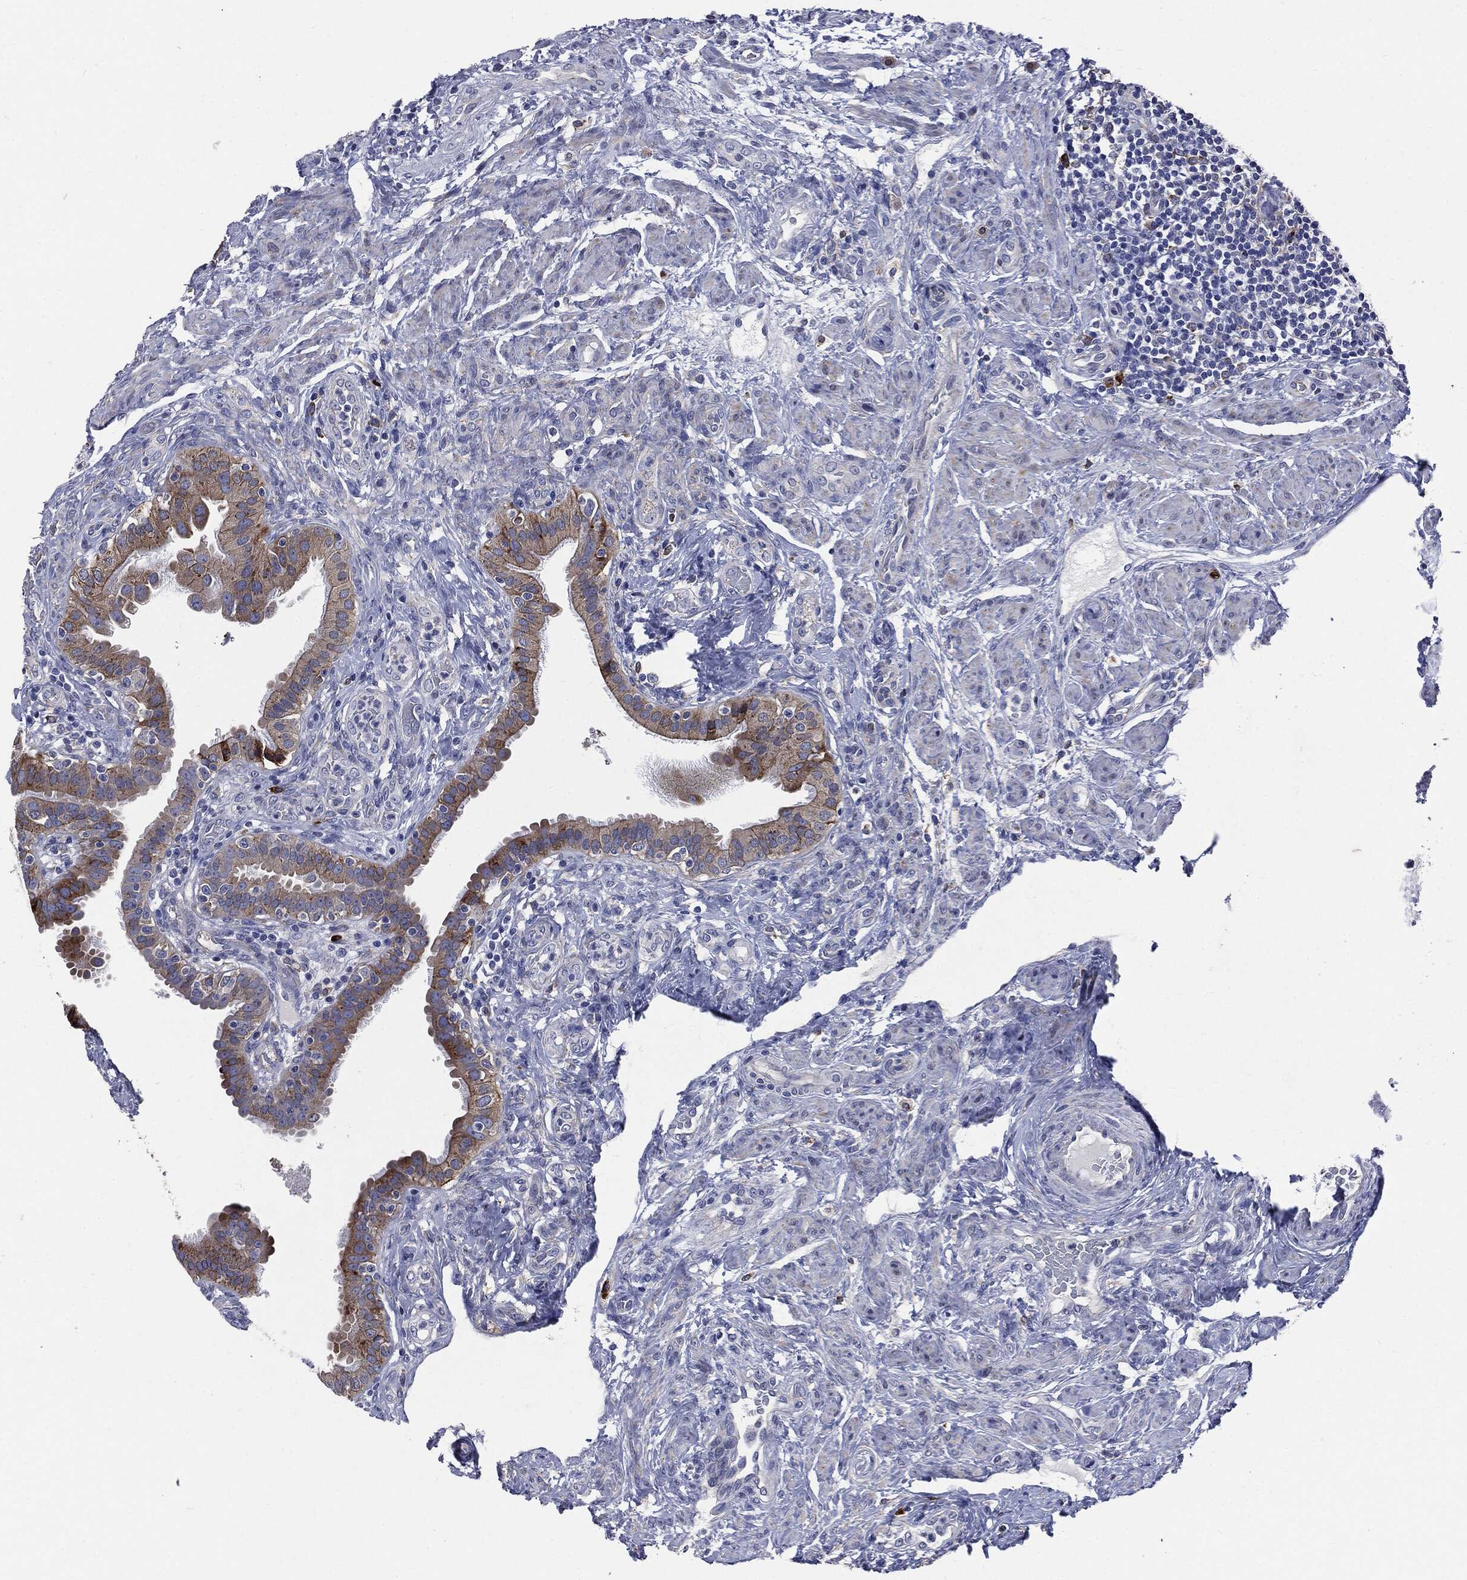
{"staining": {"intensity": "strong", "quantity": "25%-75%", "location": "cytoplasmic/membranous,nuclear"}, "tissue": "fallopian tube", "cell_type": "Glandular cells", "image_type": "normal", "snomed": [{"axis": "morphology", "description": "Normal tissue, NOS"}, {"axis": "topography", "description": "Fallopian tube"}], "caption": "A histopathology image of fallopian tube stained for a protein reveals strong cytoplasmic/membranous,nuclear brown staining in glandular cells. The staining is performed using DAB brown chromogen to label protein expression. The nuclei are counter-stained blue using hematoxylin.", "gene": "PTGS2", "patient": {"sex": "female", "age": 41}}